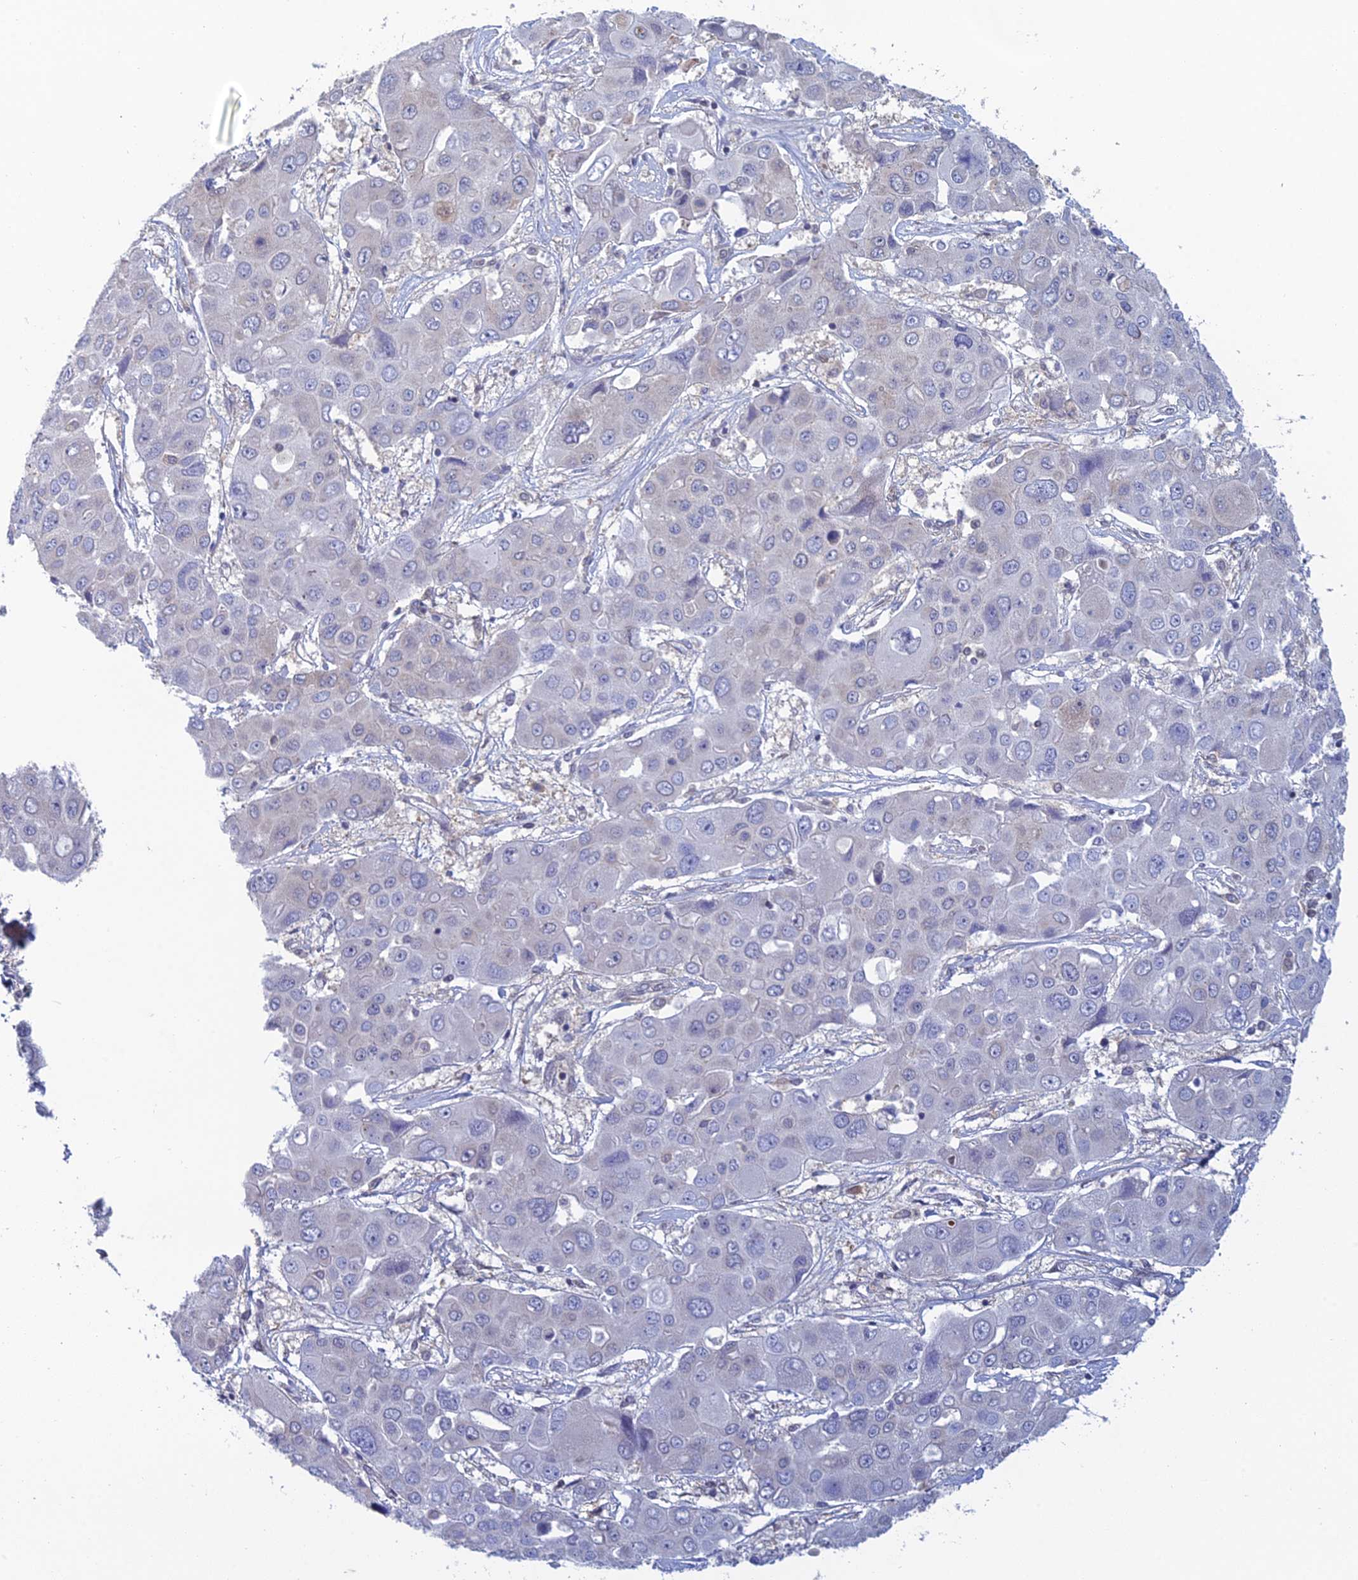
{"staining": {"intensity": "negative", "quantity": "none", "location": "none"}, "tissue": "liver cancer", "cell_type": "Tumor cells", "image_type": "cancer", "snomed": [{"axis": "morphology", "description": "Cholangiocarcinoma"}, {"axis": "topography", "description": "Liver"}], "caption": "Tumor cells are negative for protein expression in human liver cancer.", "gene": "SRA1", "patient": {"sex": "male", "age": 67}}